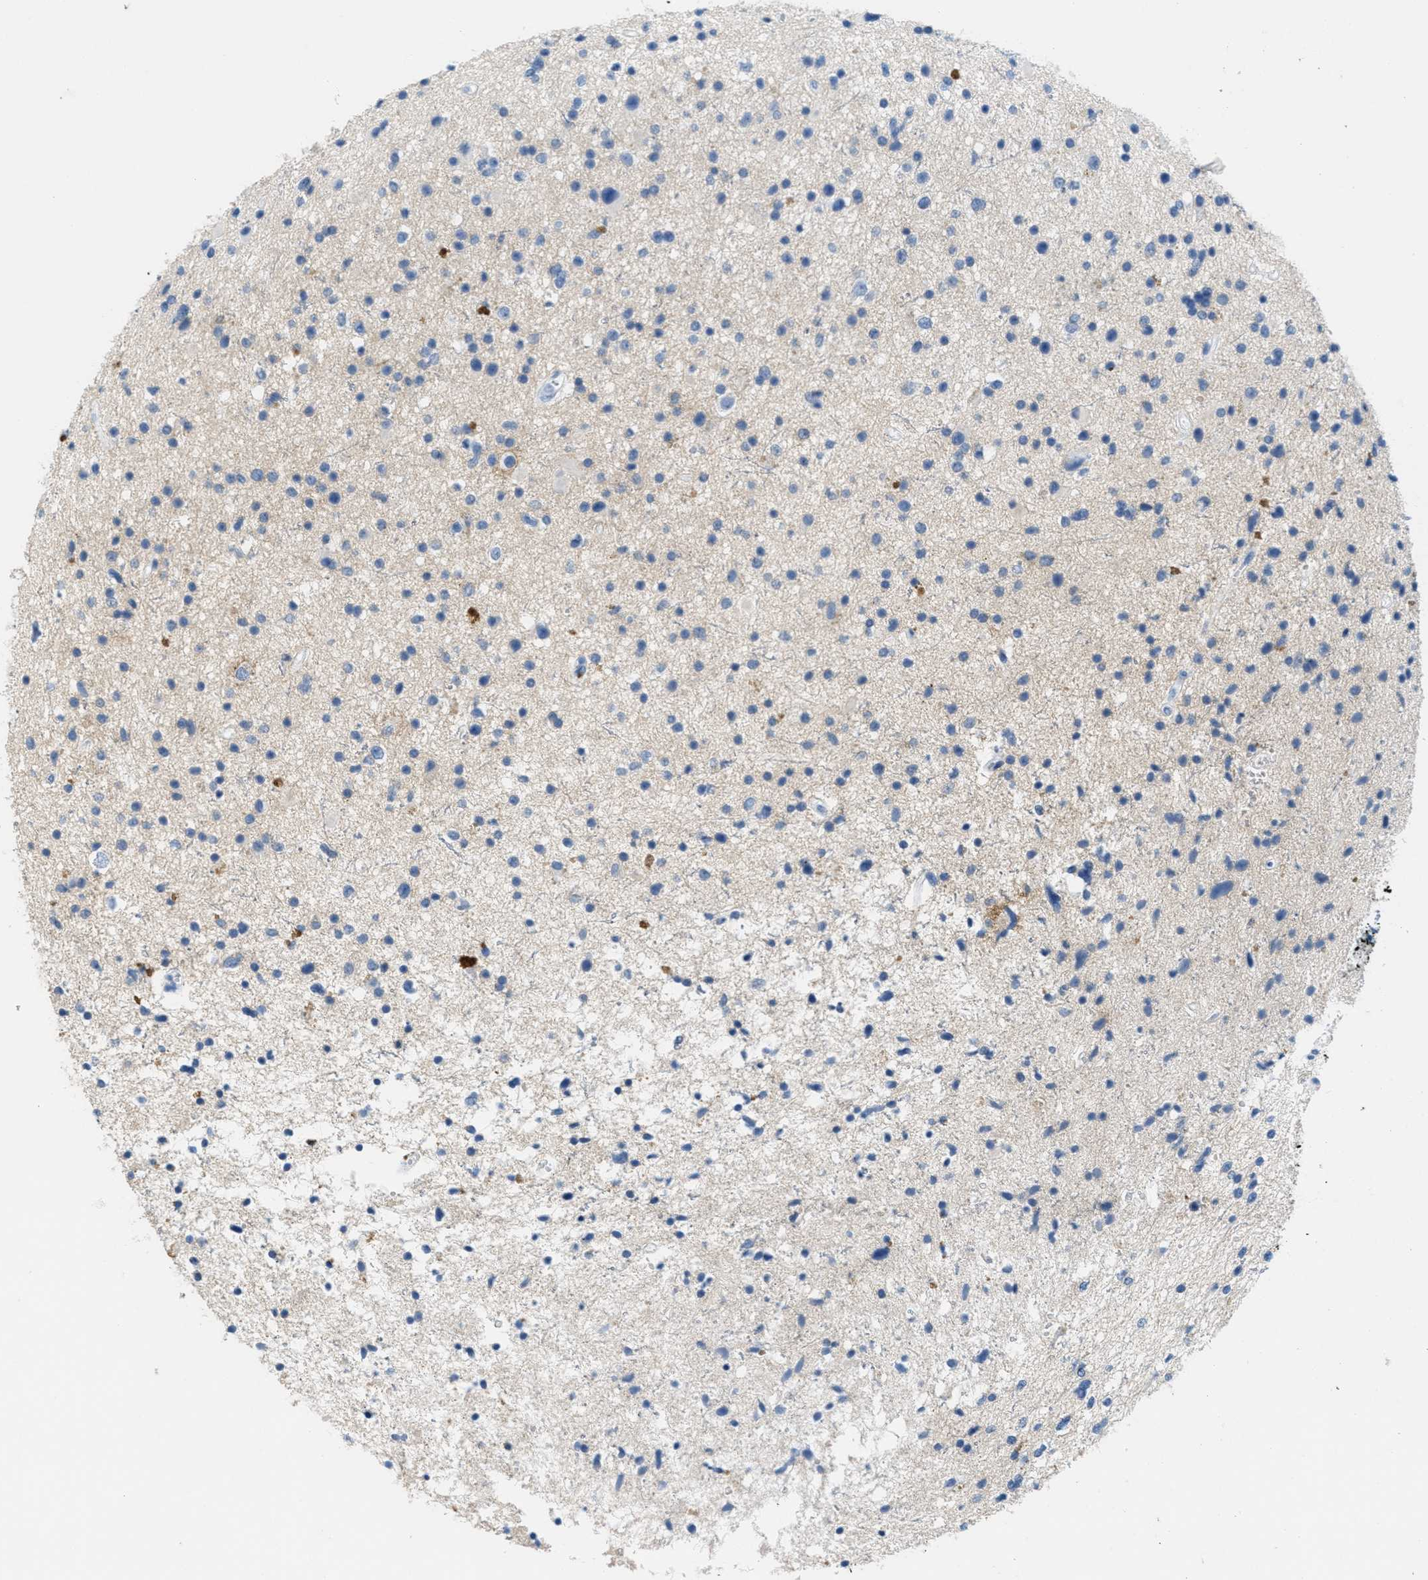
{"staining": {"intensity": "negative", "quantity": "none", "location": "none"}, "tissue": "glioma", "cell_type": "Tumor cells", "image_type": "cancer", "snomed": [{"axis": "morphology", "description": "Glioma, malignant, High grade"}, {"axis": "topography", "description": "Brain"}], "caption": "IHC photomicrograph of neoplastic tissue: malignant high-grade glioma stained with DAB (3,3'-diaminobenzidine) exhibits no significant protein staining in tumor cells.", "gene": "GPM6A", "patient": {"sex": "male", "age": 33}}